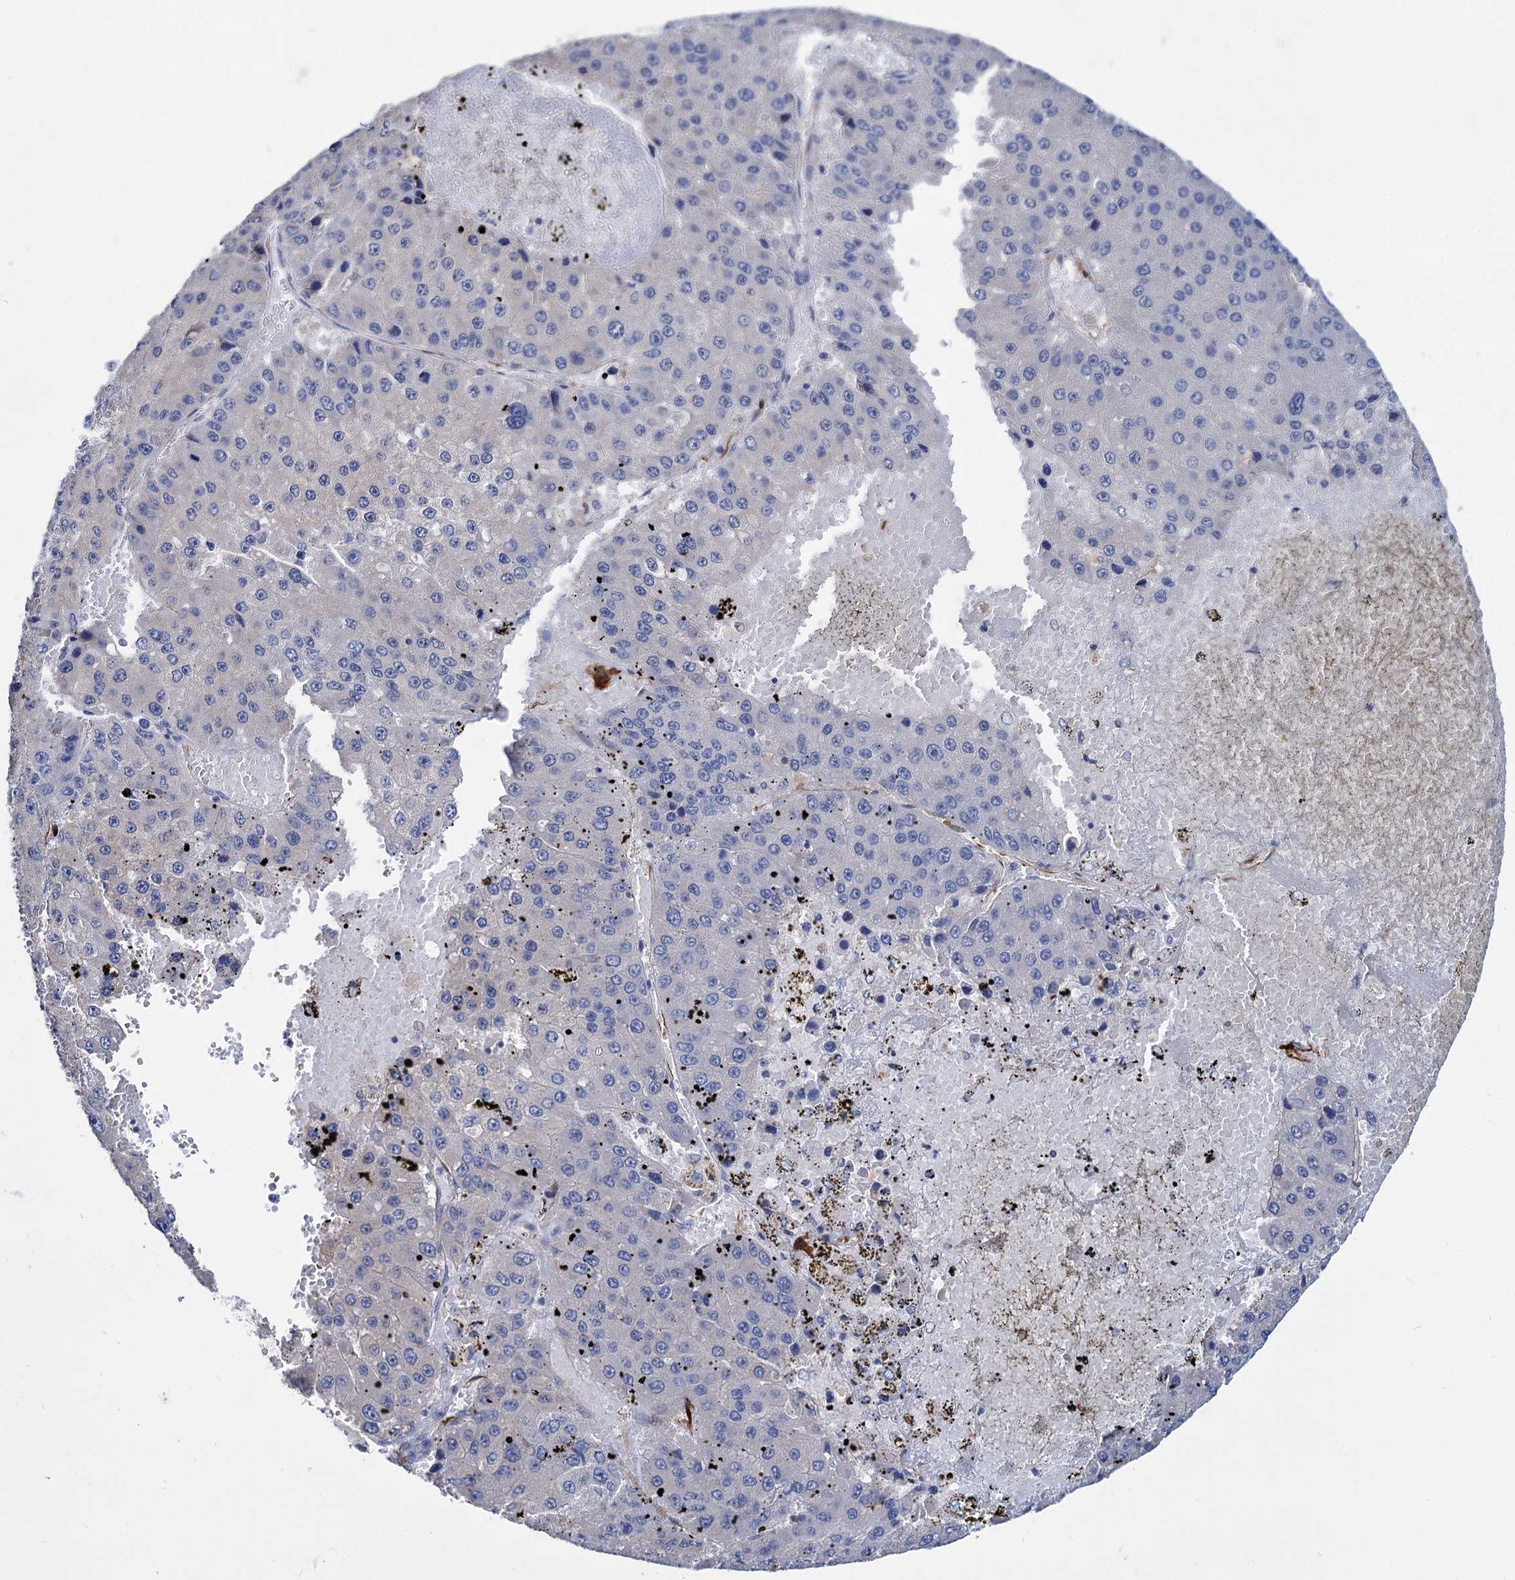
{"staining": {"intensity": "negative", "quantity": "none", "location": "none"}, "tissue": "liver cancer", "cell_type": "Tumor cells", "image_type": "cancer", "snomed": [{"axis": "morphology", "description": "Carcinoma, Hepatocellular, NOS"}, {"axis": "topography", "description": "Liver"}], "caption": "Liver cancer (hepatocellular carcinoma) stained for a protein using immunohistochemistry demonstrates no expression tumor cells.", "gene": "TRIM55", "patient": {"sex": "female", "age": 73}}